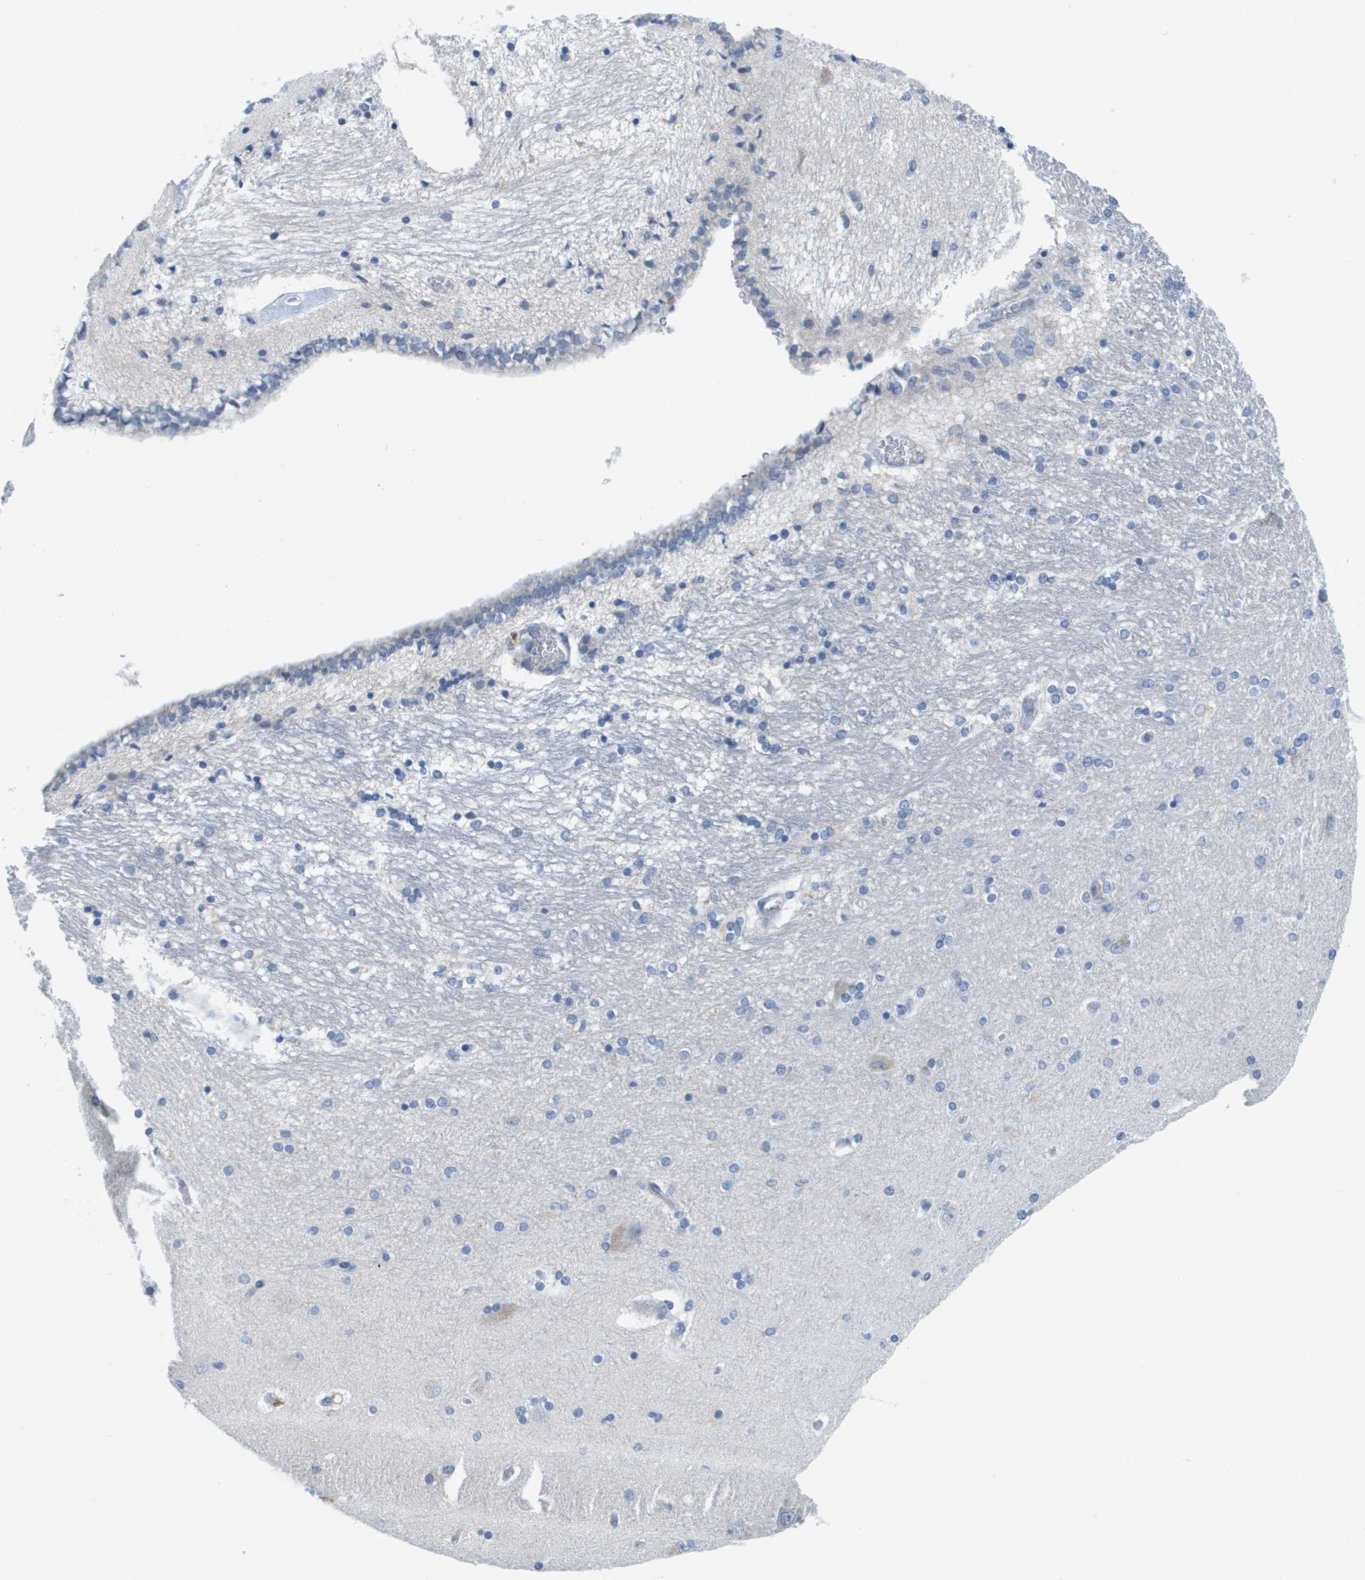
{"staining": {"intensity": "negative", "quantity": "none", "location": "none"}, "tissue": "hippocampus", "cell_type": "Glial cells", "image_type": "normal", "snomed": [{"axis": "morphology", "description": "Normal tissue, NOS"}, {"axis": "topography", "description": "Hippocampus"}], "caption": "This micrograph is of unremarkable hippocampus stained with immunohistochemistry (IHC) to label a protein in brown with the nuclei are counter-stained blue. There is no staining in glial cells. (DAB (3,3'-diaminobenzidine) immunohistochemistry (IHC), high magnification).", "gene": "PDE4A", "patient": {"sex": "female", "age": 54}}